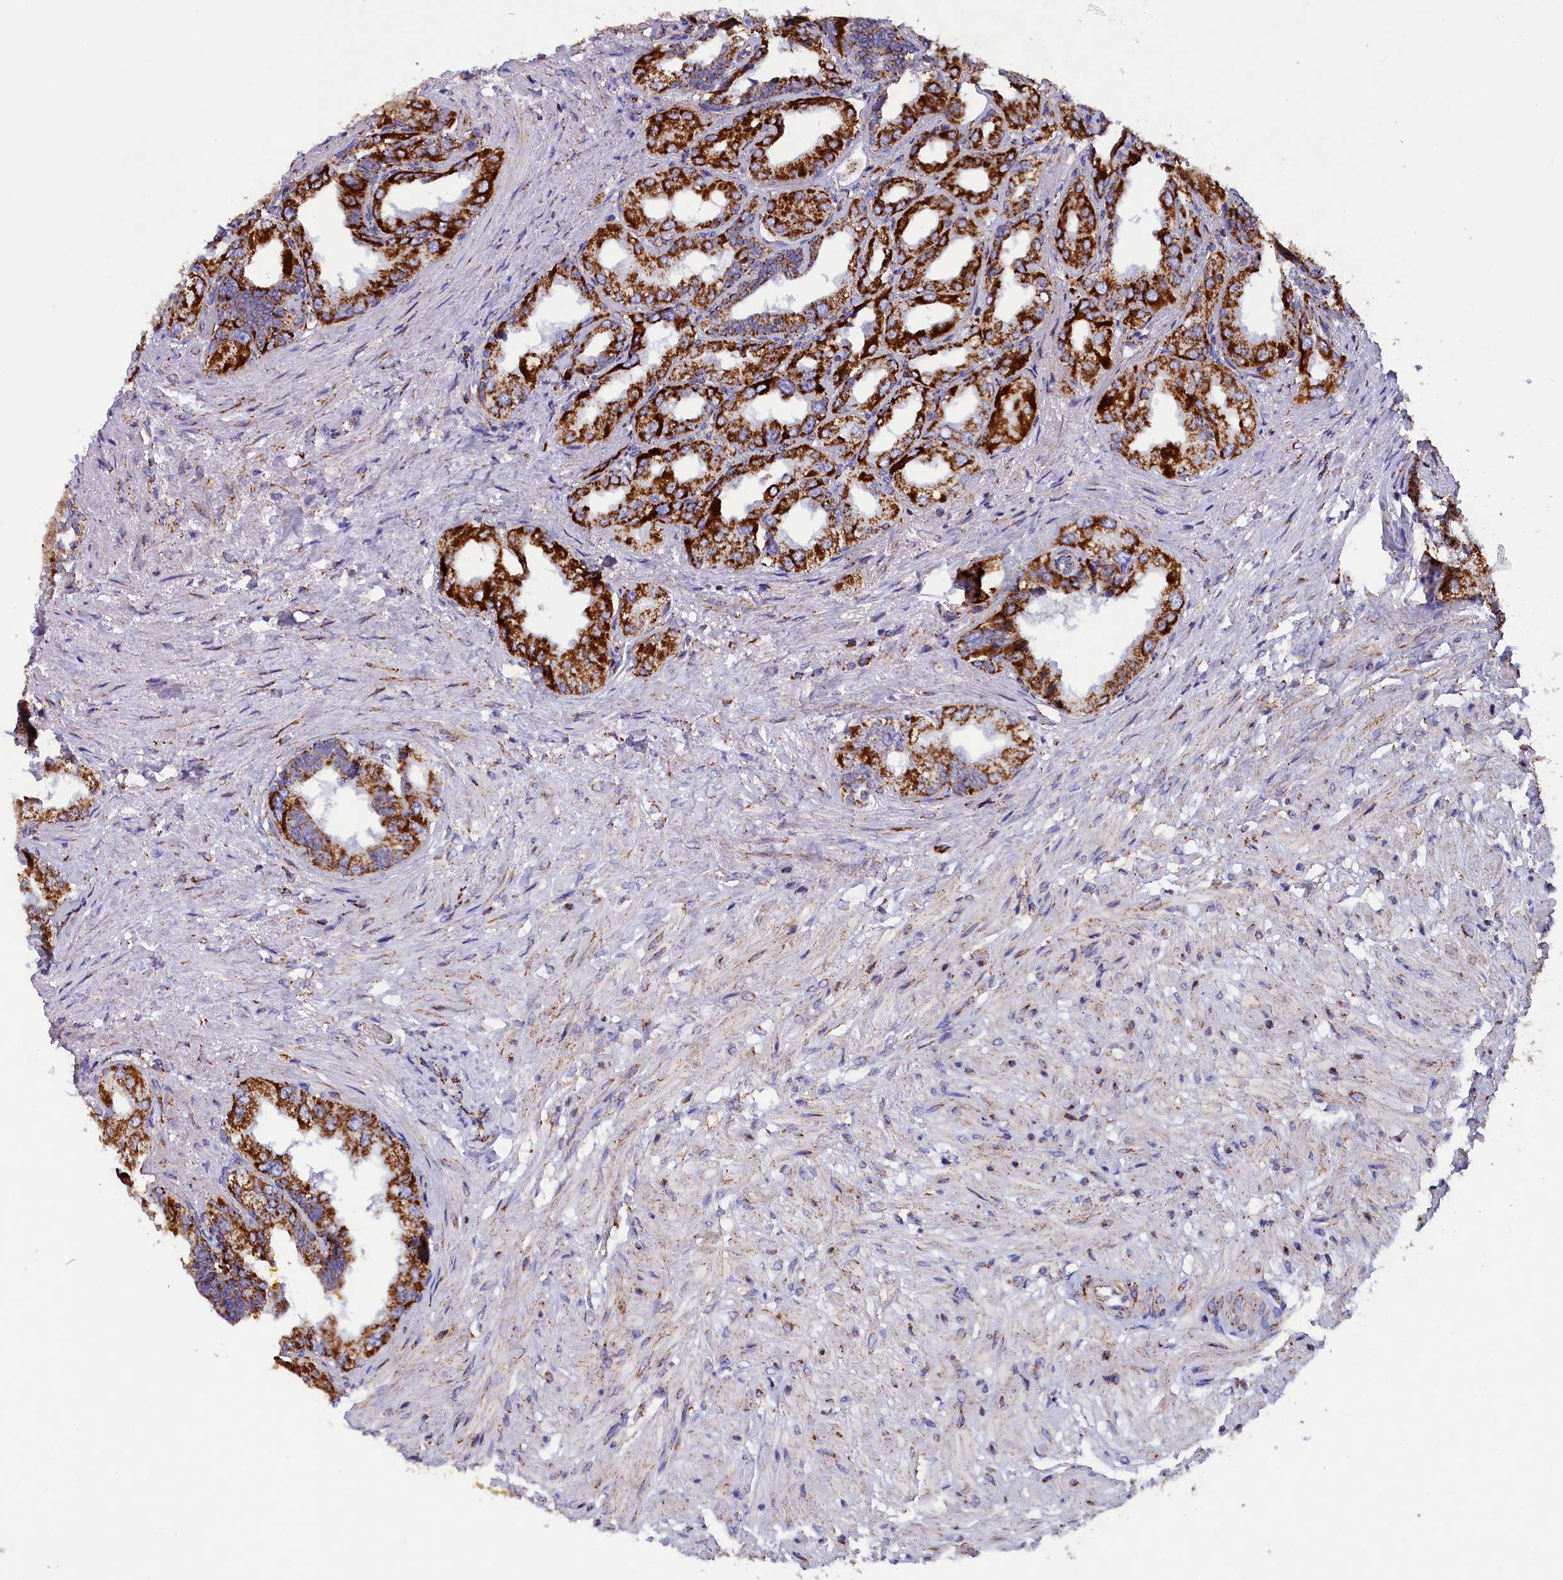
{"staining": {"intensity": "strong", "quantity": ">75%", "location": "cytoplasmic/membranous"}, "tissue": "seminal vesicle", "cell_type": "Glandular cells", "image_type": "normal", "snomed": [{"axis": "morphology", "description": "Normal tissue, NOS"}, {"axis": "topography", "description": "Seminal veicle"}], "caption": "Glandular cells exhibit strong cytoplasmic/membranous staining in about >75% of cells in benign seminal vesicle. Using DAB (3,3'-diaminobenzidine) (brown) and hematoxylin (blue) stains, captured at high magnification using brightfield microscopy.", "gene": "SLC39A3", "patient": {"sex": "male", "age": 63}}